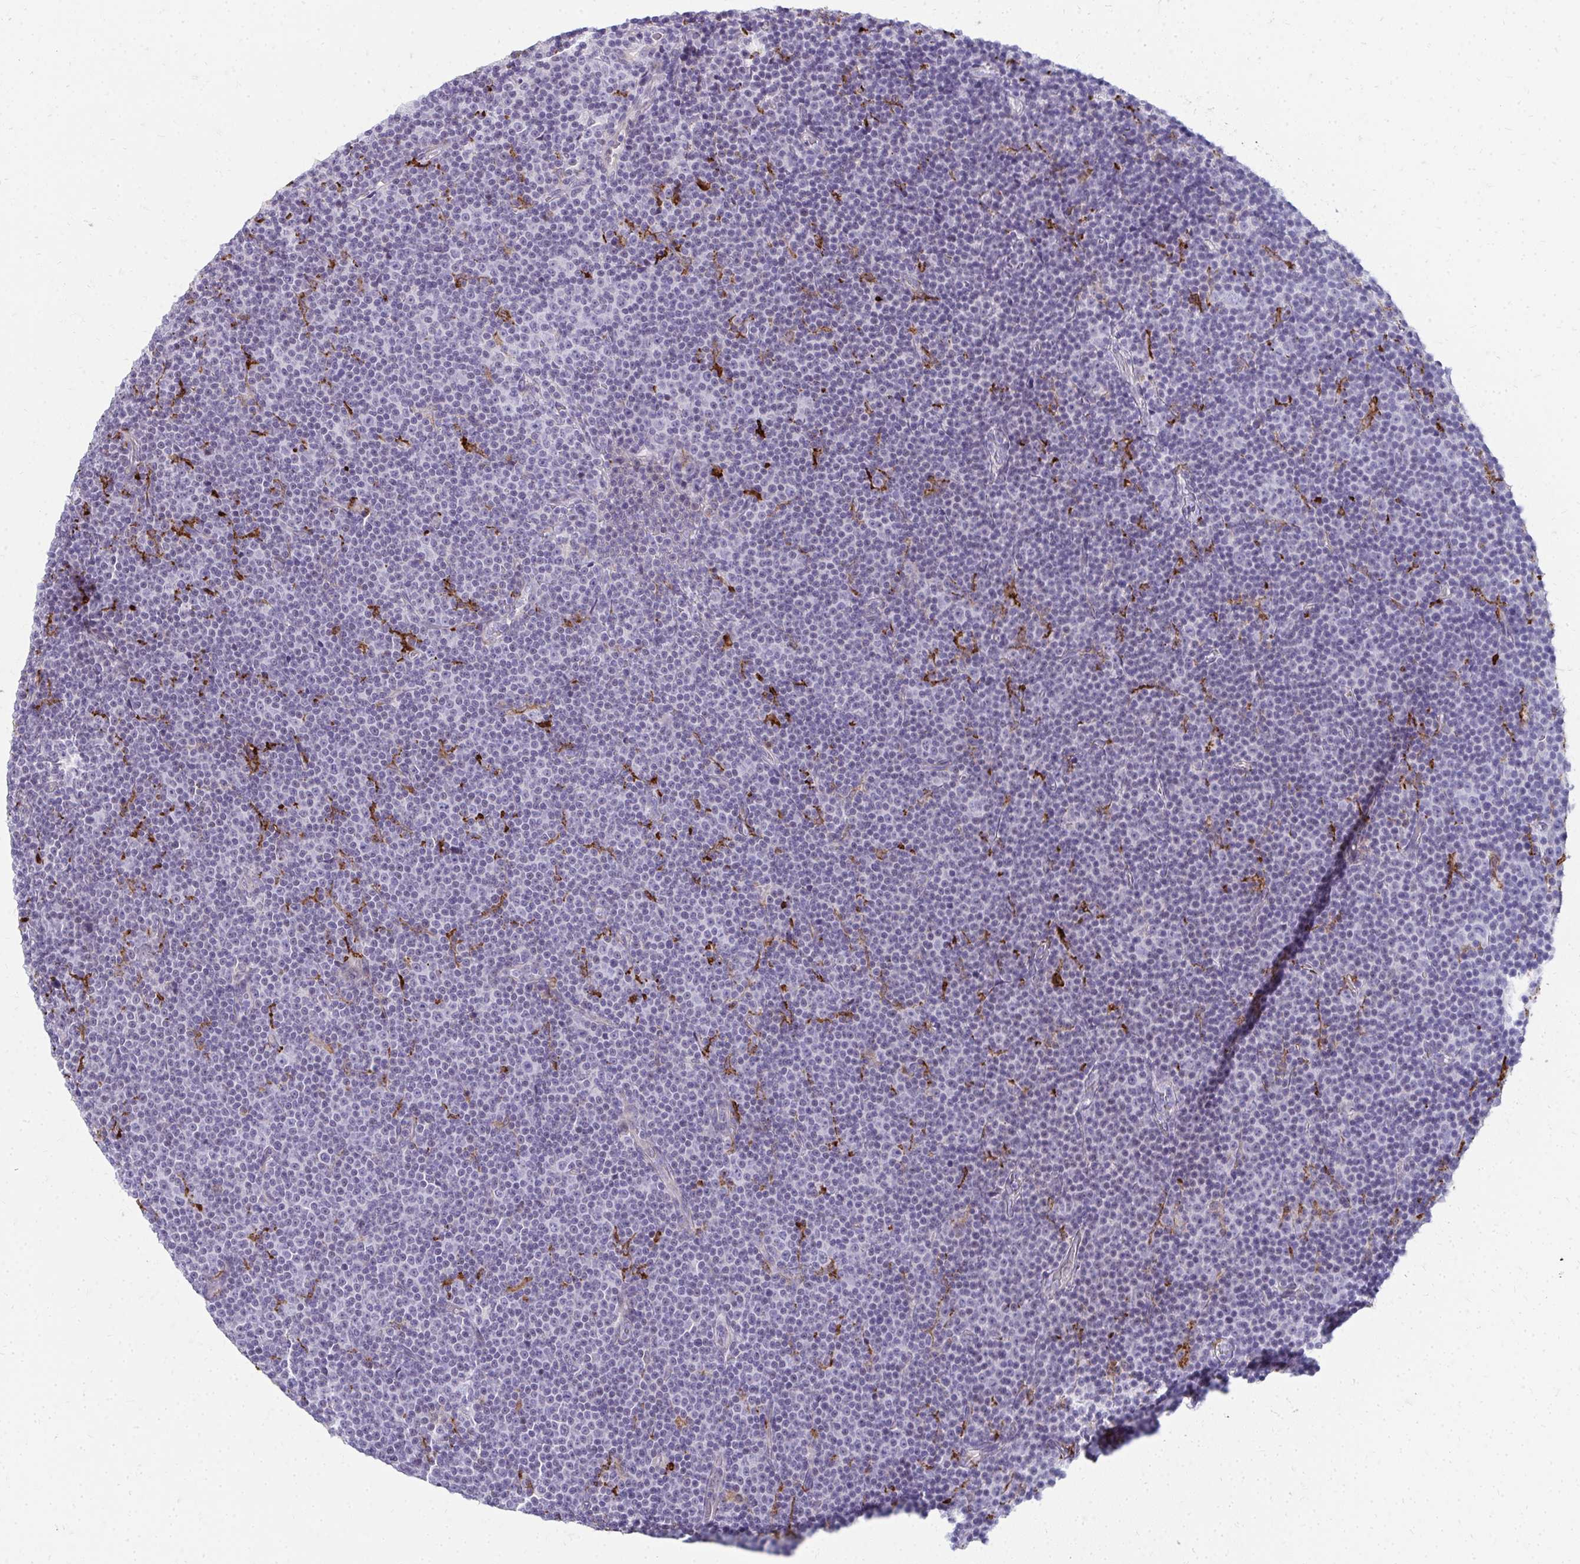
{"staining": {"intensity": "negative", "quantity": "none", "location": "none"}, "tissue": "lymphoma", "cell_type": "Tumor cells", "image_type": "cancer", "snomed": [{"axis": "morphology", "description": "Malignant lymphoma, non-Hodgkin's type, Low grade"}, {"axis": "topography", "description": "Lymph node"}], "caption": "The IHC micrograph has no significant staining in tumor cells of malignant lymphoma, non-Hodgkin's type (low-grade) tissue. (Immunohistochemistry, brightfield microscopy, high magnification).", "gene": "CD163", "patient": {"sex": "female", "age": 67}}